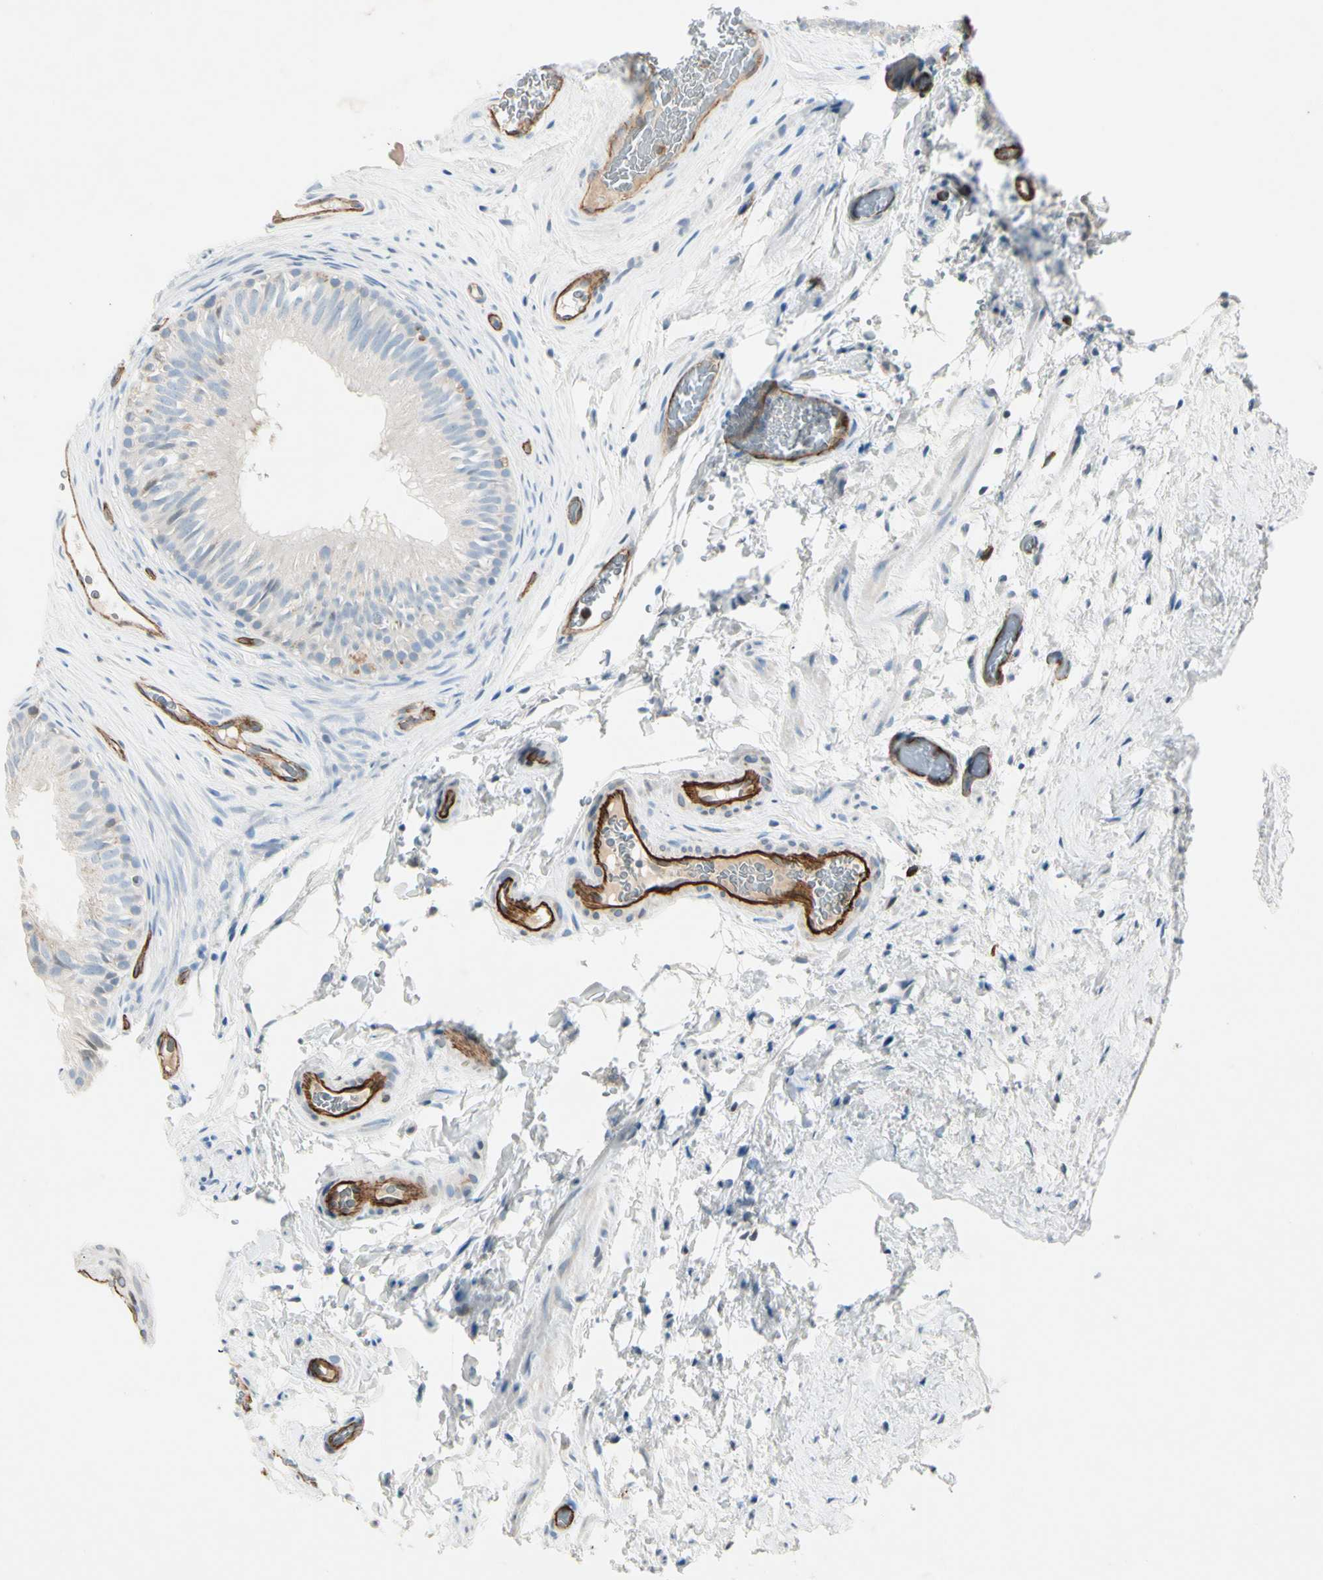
{"staining": {"intensity": "weak", "quantity": "<25%", "location": "cytoplasmic/membranous"}, "tissue": "epididymis", "cell_type": "Glandular cells", "image_type": "normal", "snomed": [{"axis": "morphology", "description": "Normal tissue, NOS"}, {"axis": "topography", "description": "Epididymis"}], "caption": "The micrograph displays no staining of glandular cells in benign epididymis.", "gene": "CD93", "patient": {"sex": "male", "age": 36}}